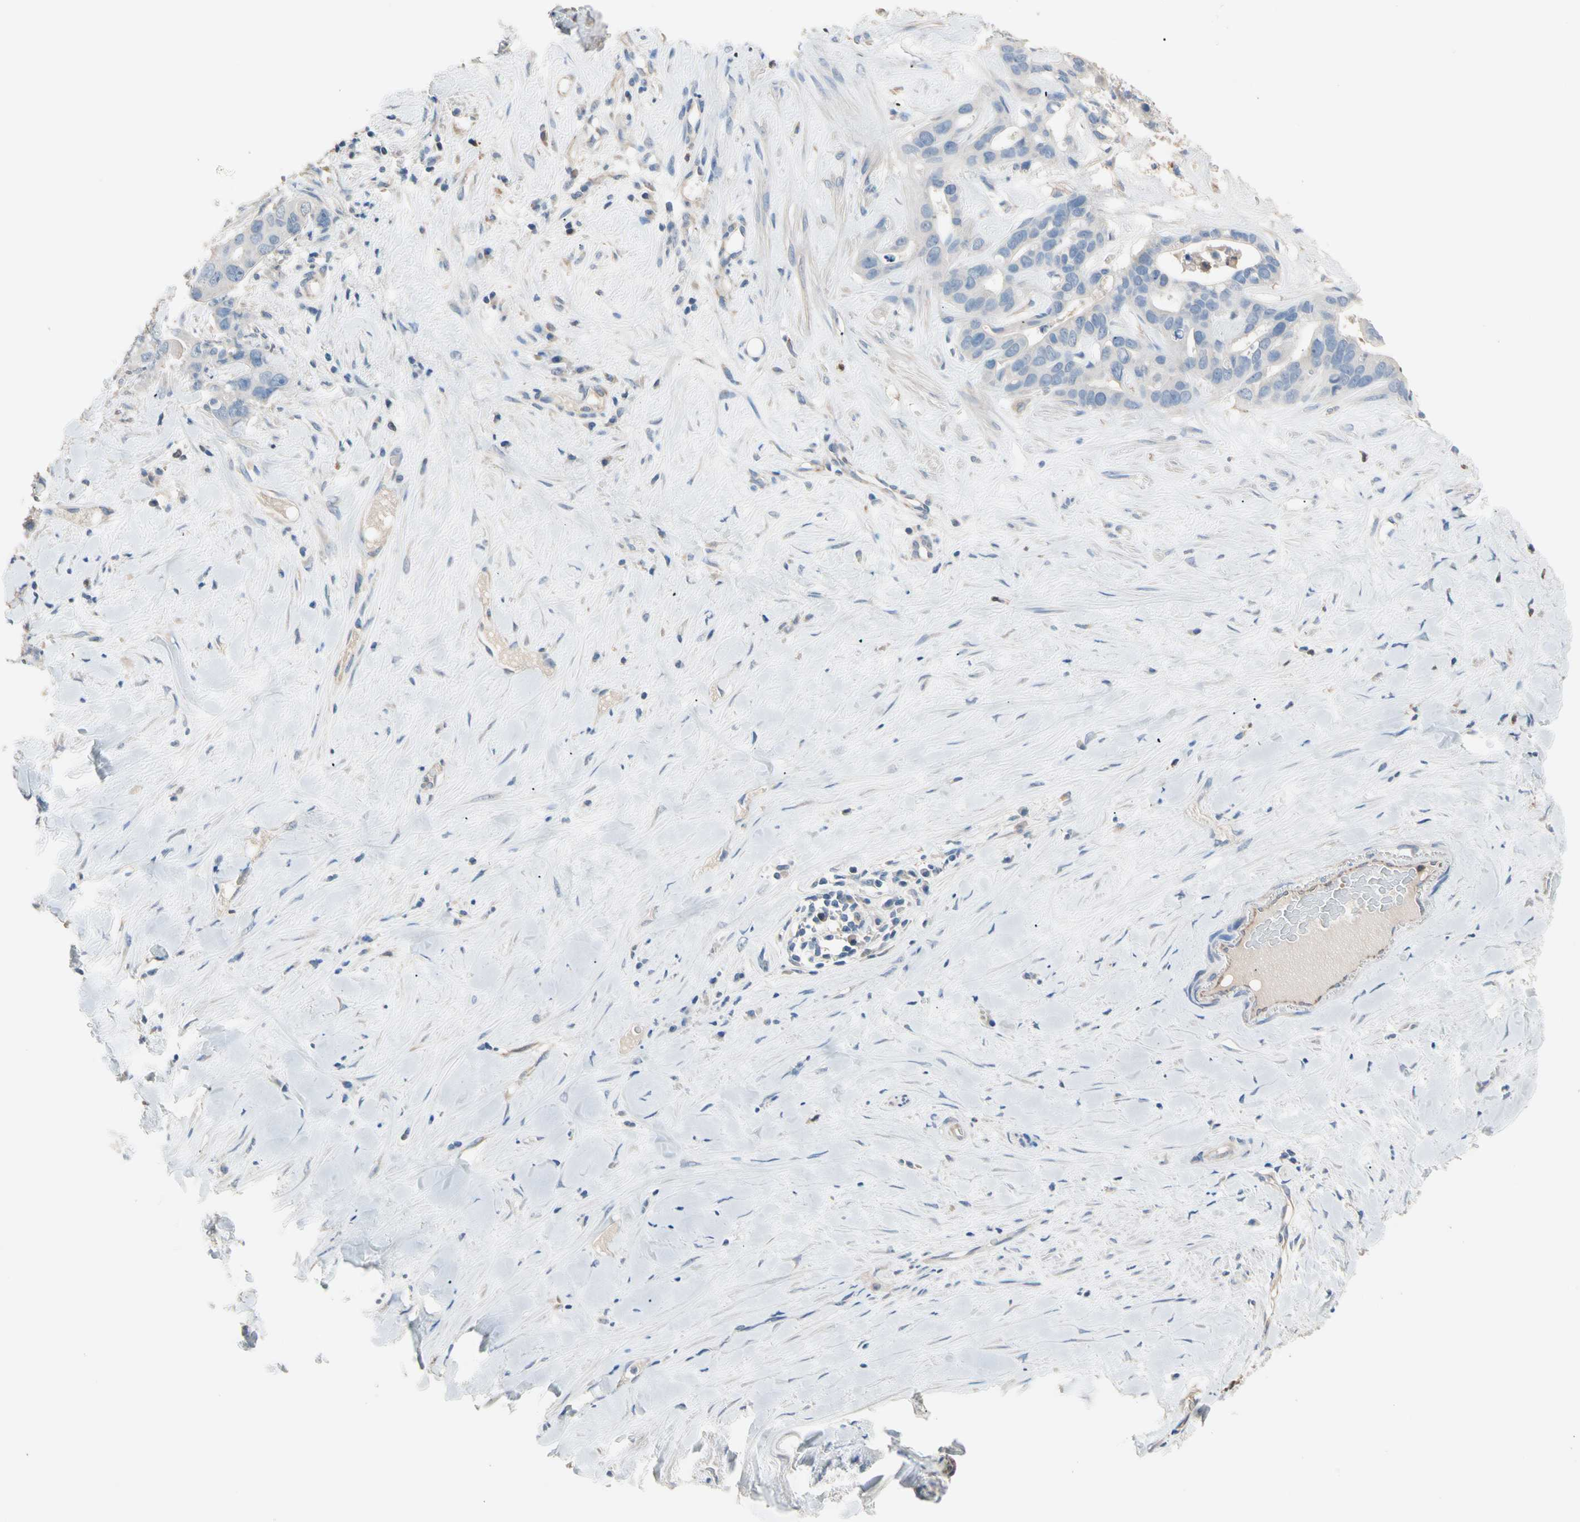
{"staining": {"intensity": "negative", "quantity": "none", "location": "none"}, "tissue": "liver cancer", "cell_type": "Tumor cells", "image_type": "cancer", "snomed": [{"axis": "morphology", "description": "Cholangiocarcinoma"}, {"axis": "topography", "description": "Liver"}], "caption": "This is a photomicrograph of IHC staining of liver cancer, which shows no positivity in tumor cells.", "gene": "BBOX1", "patient": {"sex": "female", "age": 65}}